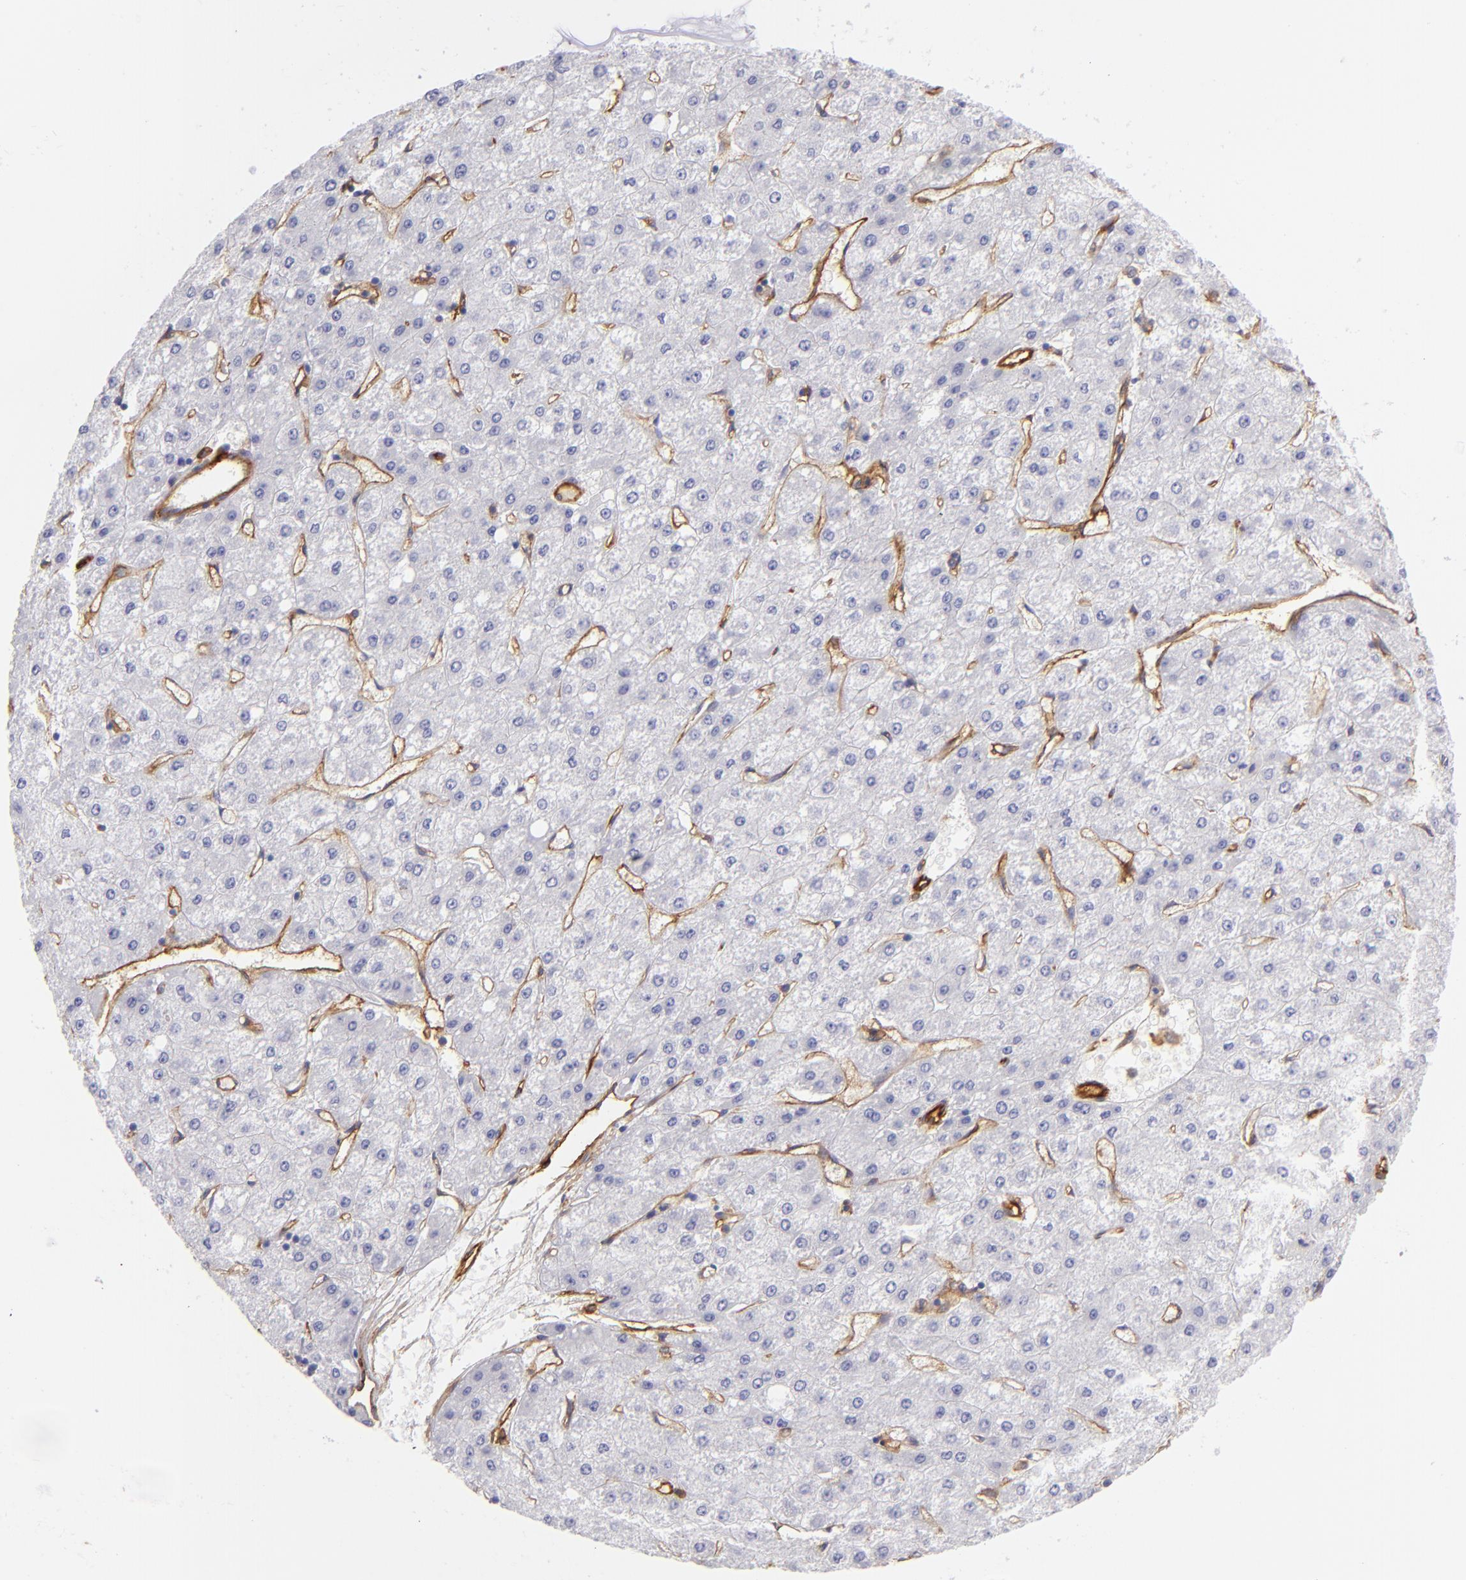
{"staining": {"intensity": "negative", "quantity": "none", "location": "none"}, "tissue": "liver cancer", "cell_type": "Tumor cells", "image_type": "cancer", "snomed": [{"axis": "morphology", "description": "Carcinoma, Hepatocellular, NOS"}, {"axis": "topography", "description": "Liver"}], "caption": "DAB (3,3'-diaminobenzidine) immunohistochemical staining of hepatocellular carcinoma (liver) shows no significant positivity in tumor cells.", "gene": "ENTPD1", "patient": {"sex": "female", "age": 52}}